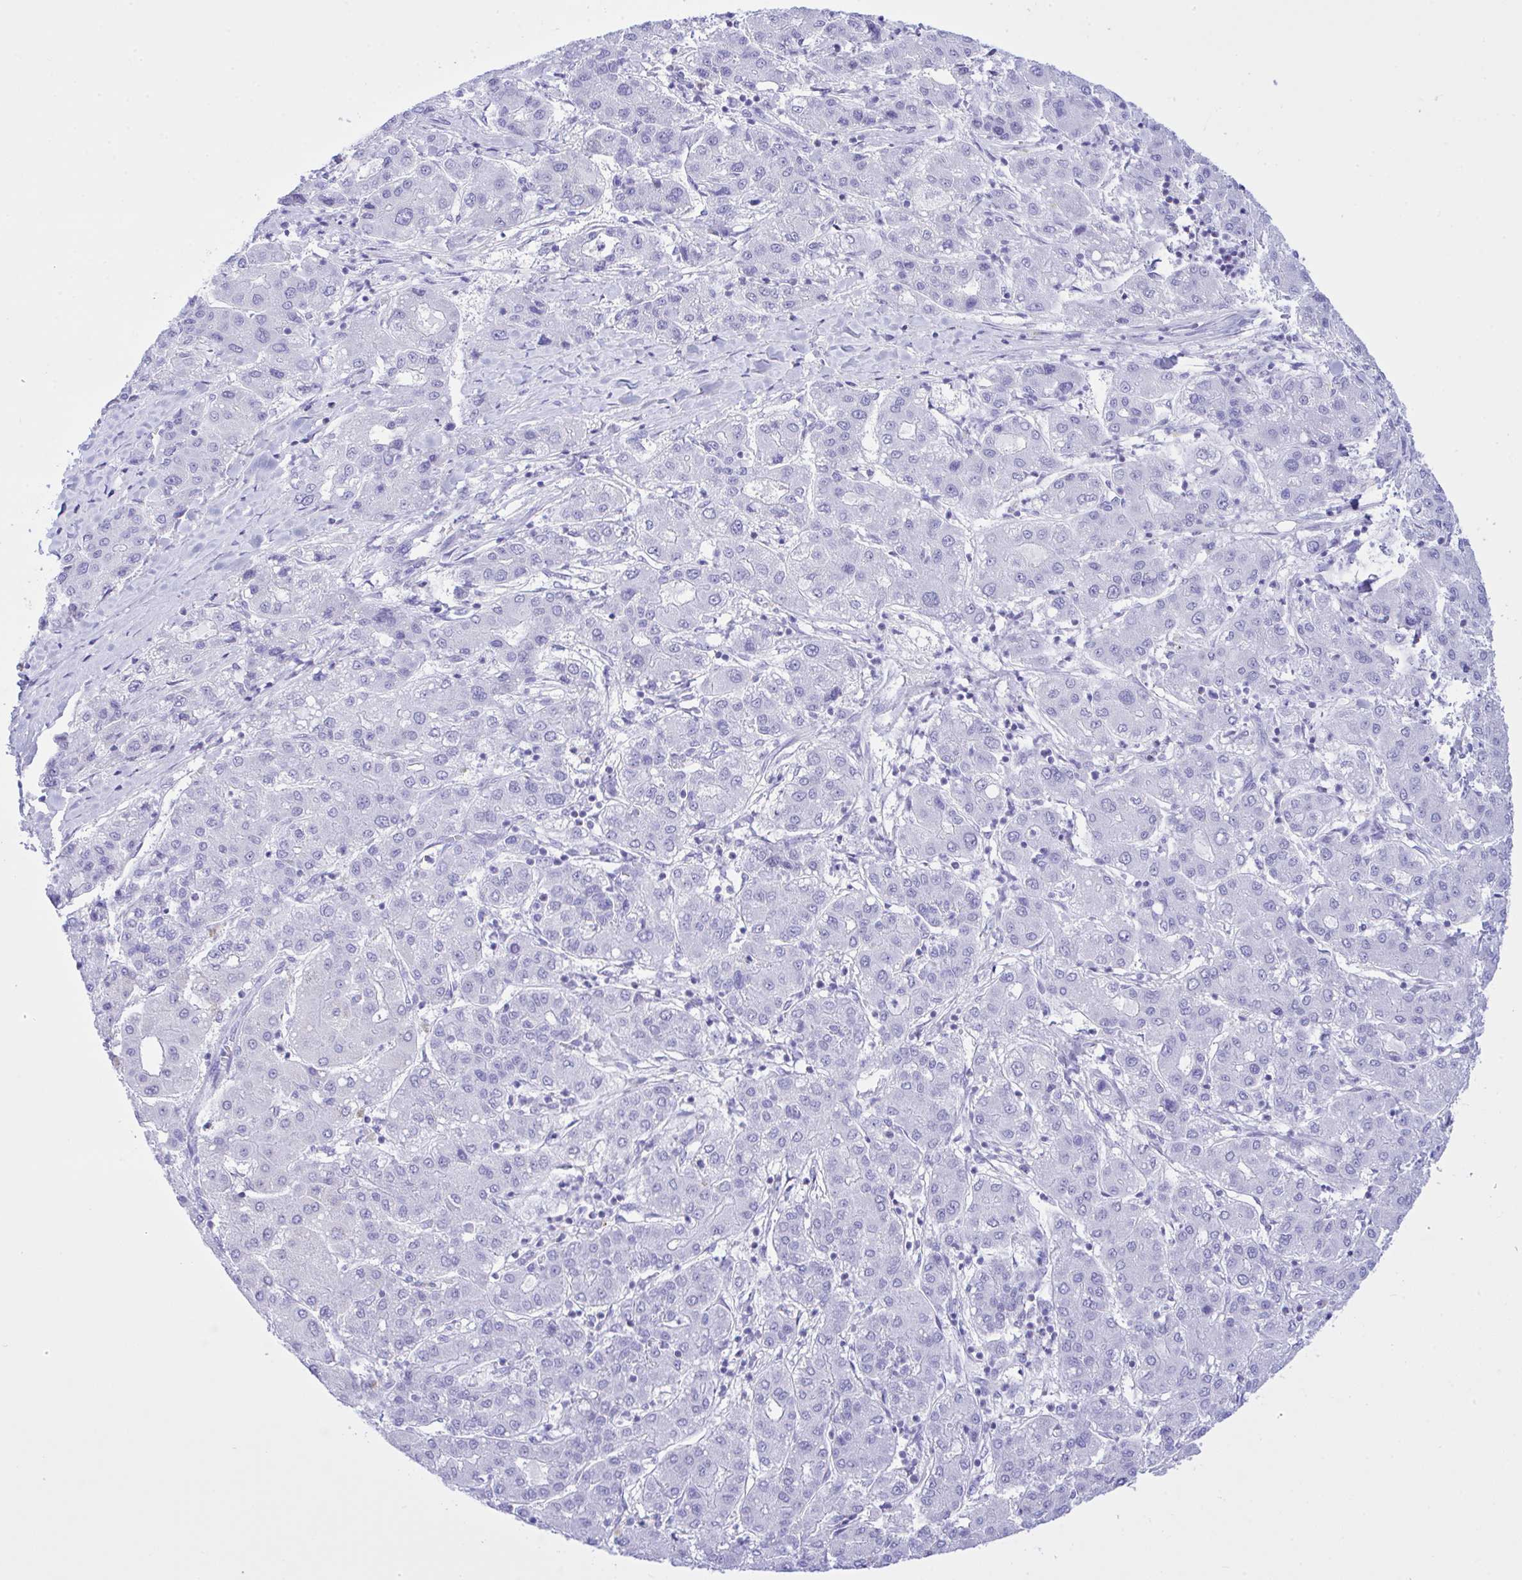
{"staining": {"intensity": "negative", "quantity": "none", "location": "none"}, "tissue": "liver cancer", "cell_type": "Tumor cells", "image_type": "cancer", "snomed": [{"axis": "morphology", "description": "Carcinoma, Hepatocellular, NOS"}, {"axis": "topography", "description": "Liver"}], "caption": "Tumor cells show no significant staining in hepatocellular carcinoma (liver).", "gene": "SELENOV", "patient": {"sex": "male", "age": 65}}